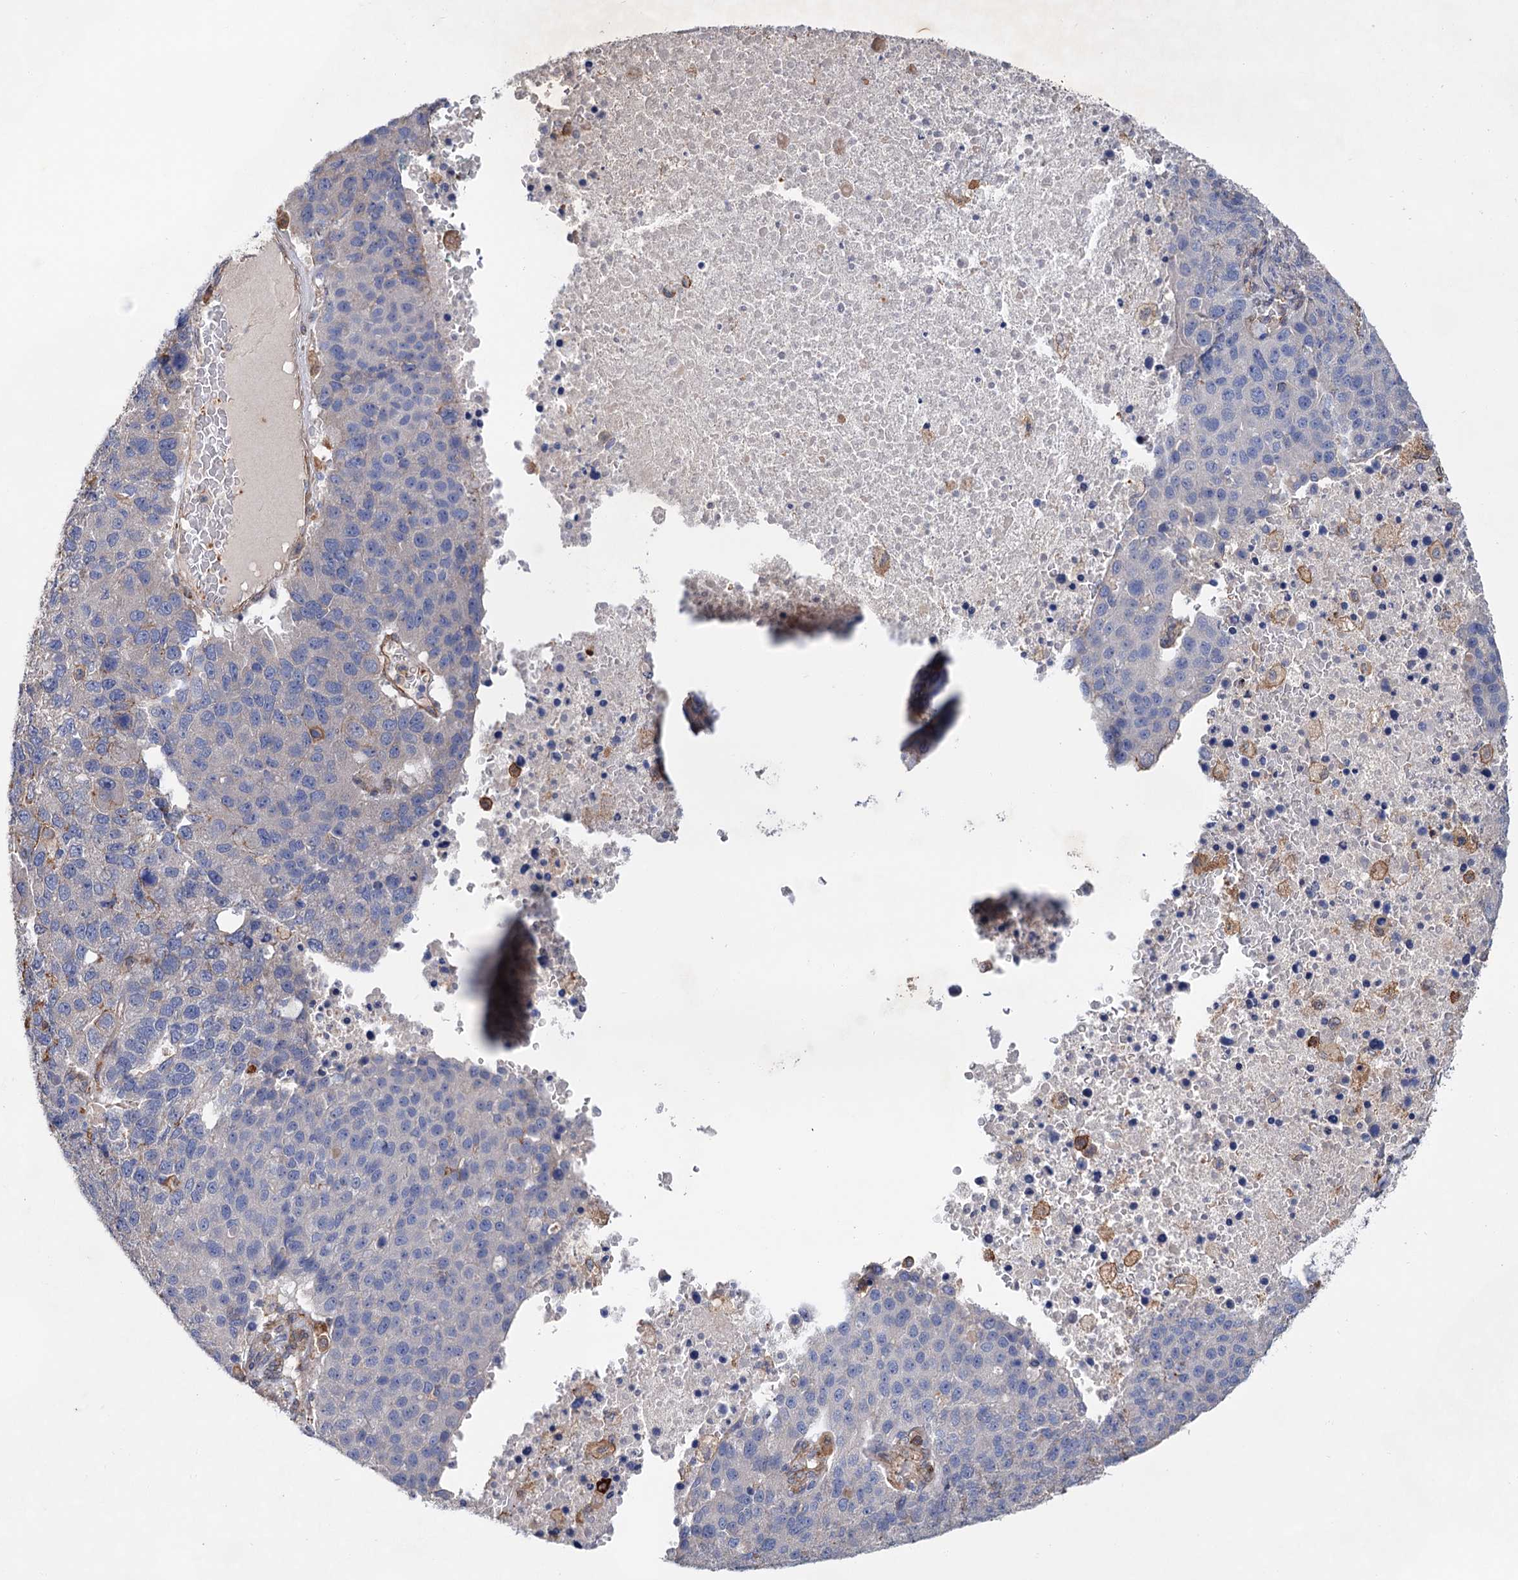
{"staining": {"intensity": "negative", "quantity": "none", "location": "none"}, "tissue": "pancreatic cancer", "cell_type": "Tumor cells", "image_type": "cancer", "snomed": [{"axis": "morphology", "description": "Adenocarcinoma, NOS"}, {"axis": "topography", "description": "Pancreas"}], "caption": "The micrograph shows no significant staining in tumor cells of pancreatic cancer (adenocarcinoma).", "gene": "TMTC3", "patient": {"sex": "female", "age": 61}}